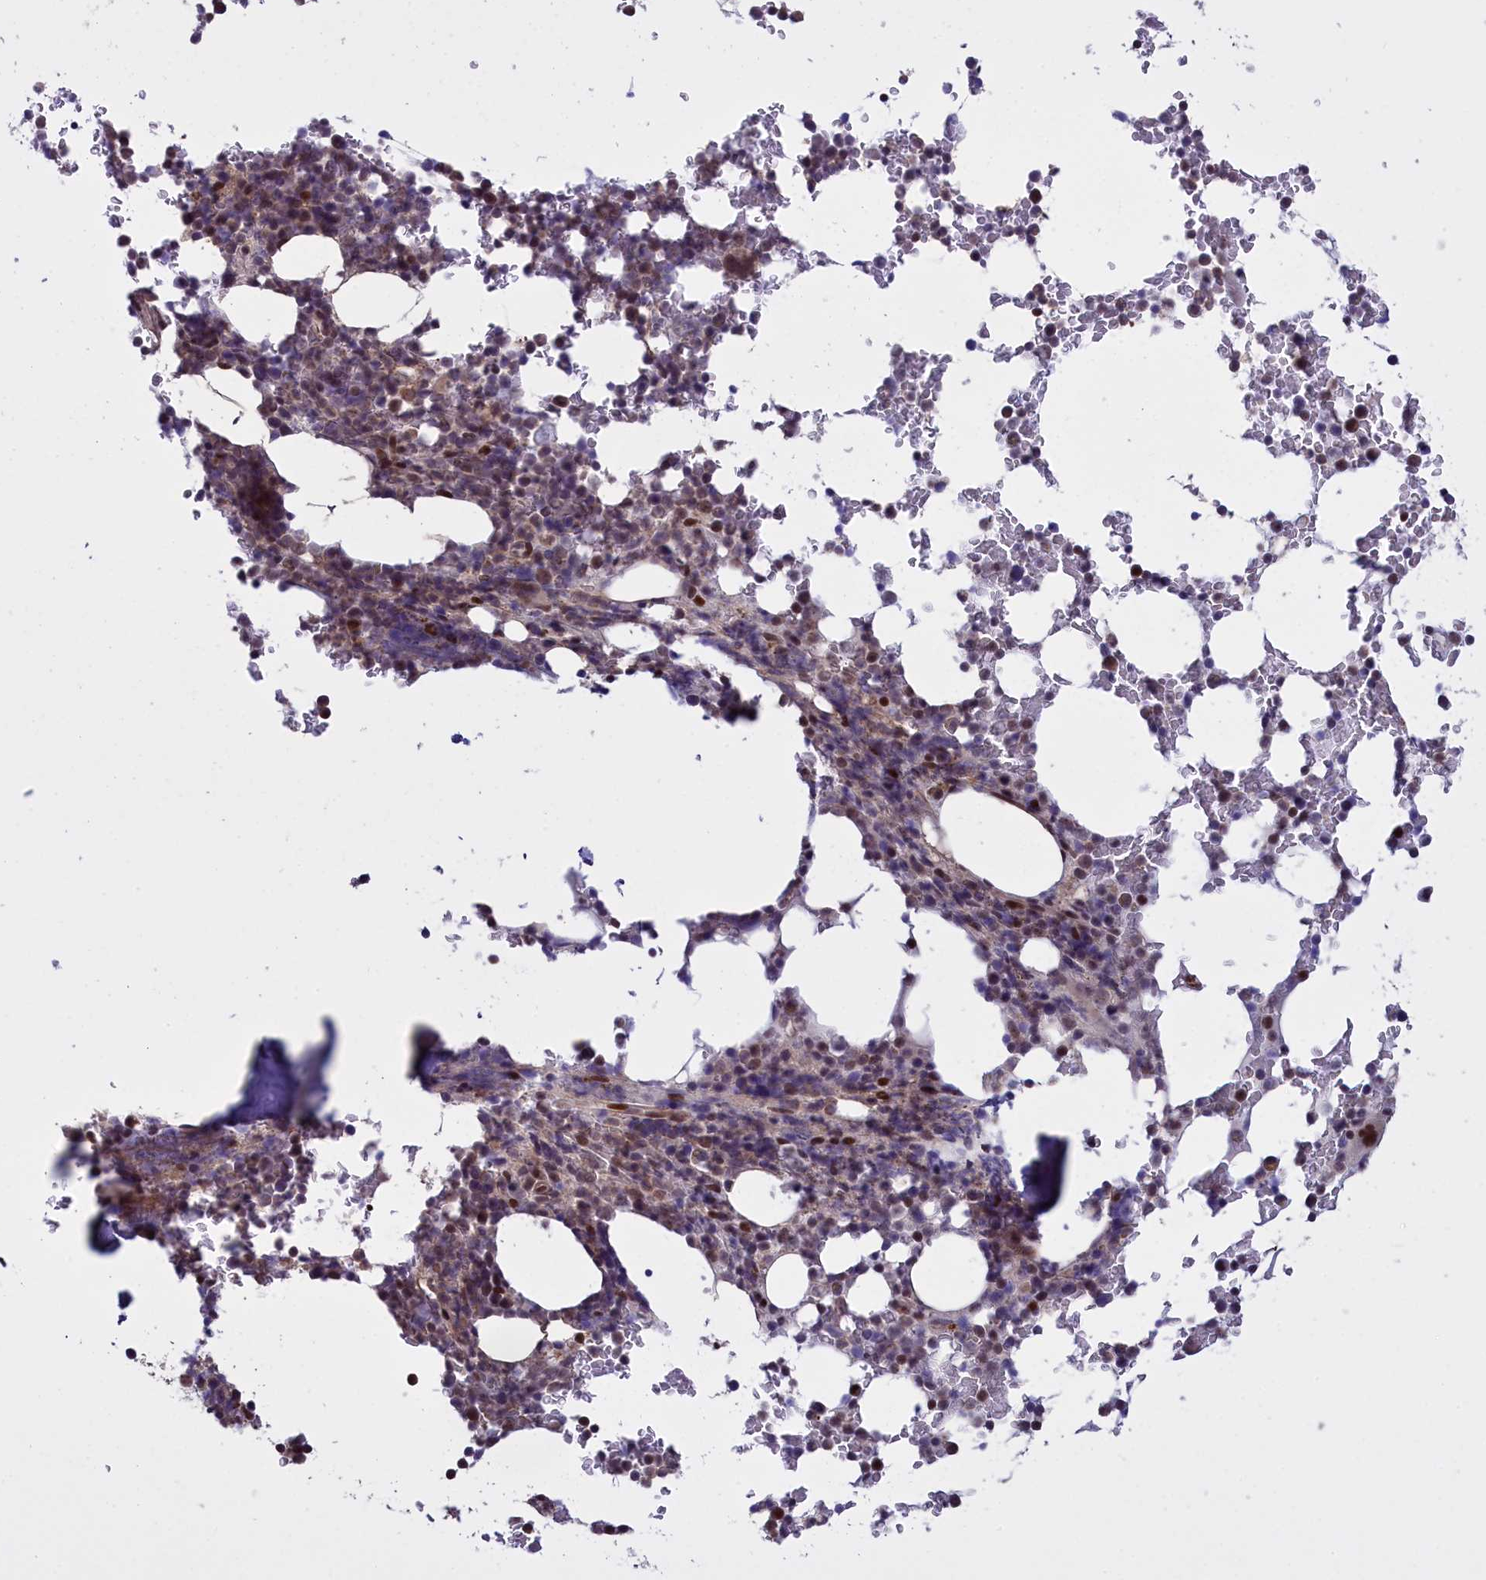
{"staining": {"intensity": "moderate", "quantity": "25%-75%", "location": "nuclear"}, "tissue": "bone marrow", "cell_type": "Hematopoietic cells", "image_type": "normal", "snomed": [{"axis": "morphology", "description": "Normal tissue, NOS"}, {"axis": "topography", "description": "Bone marrow"}], "caption": "Immunohistochemistry (DAB (3,3'-diaminobenzidine)) staining of unremarkable human bone marrow reveals moderate nuclear protein expression in approximately 25%-75% of hematopoietic cells.", "gene": "RELB", "patient": {"sex": "male", "age": 58}}